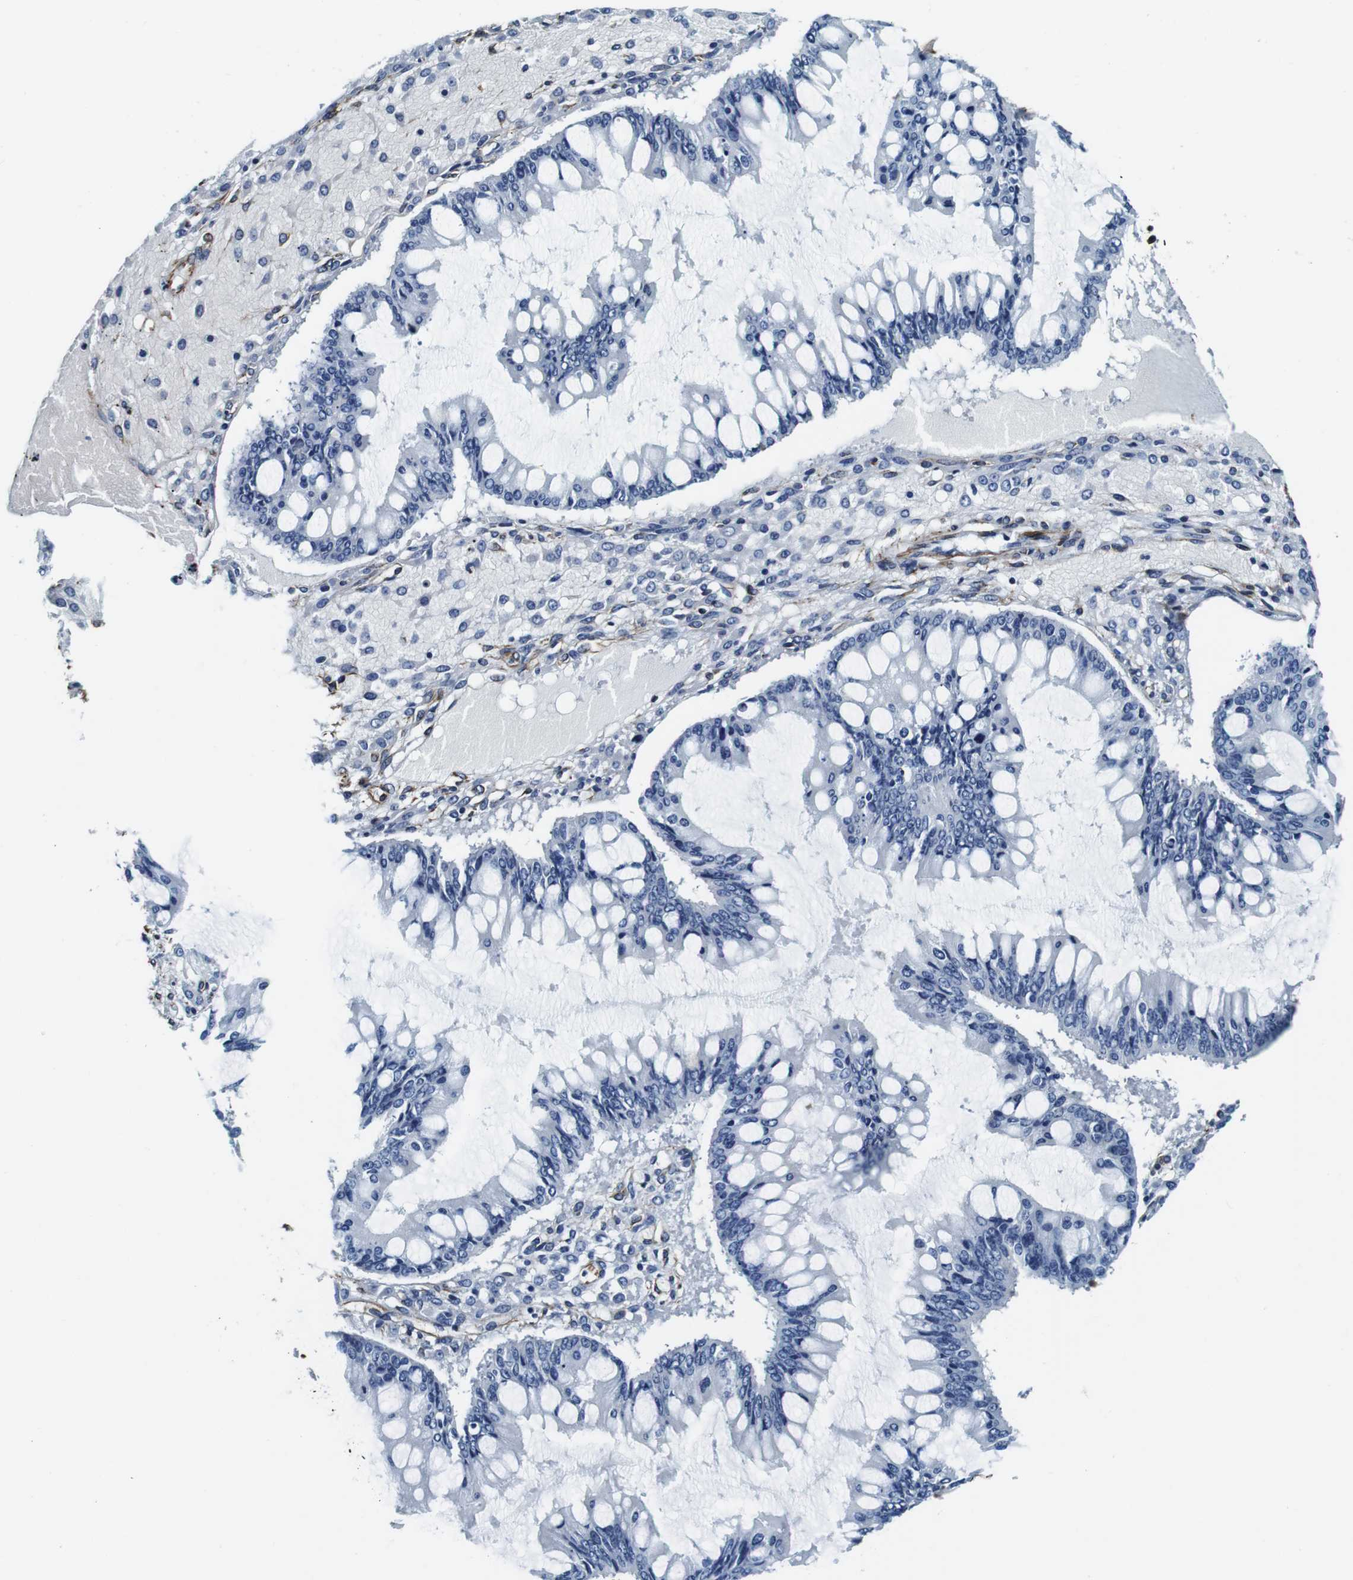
{"staining": {"intensity": "negative", "quantity": "none", "location": "none"}, "tissue": "ovarian cancer", "cell_type": "Tumor cells", "image_type": "cancer", "snomed": [{"axis": "morphology", "description": "Cystadenocarcinoma, mucinous, NOS"}, {"axis": "topography", "description": "Ovary"}], "caption": "Tumor cells show no significant protein positivity in ovarian cancer (mucinous cystadenocarcinoma). (Brightfield microscopy of DAB IHC at high magnification).", "gene": "GJE1", "patient": {"sex": "female", "age": 73}}